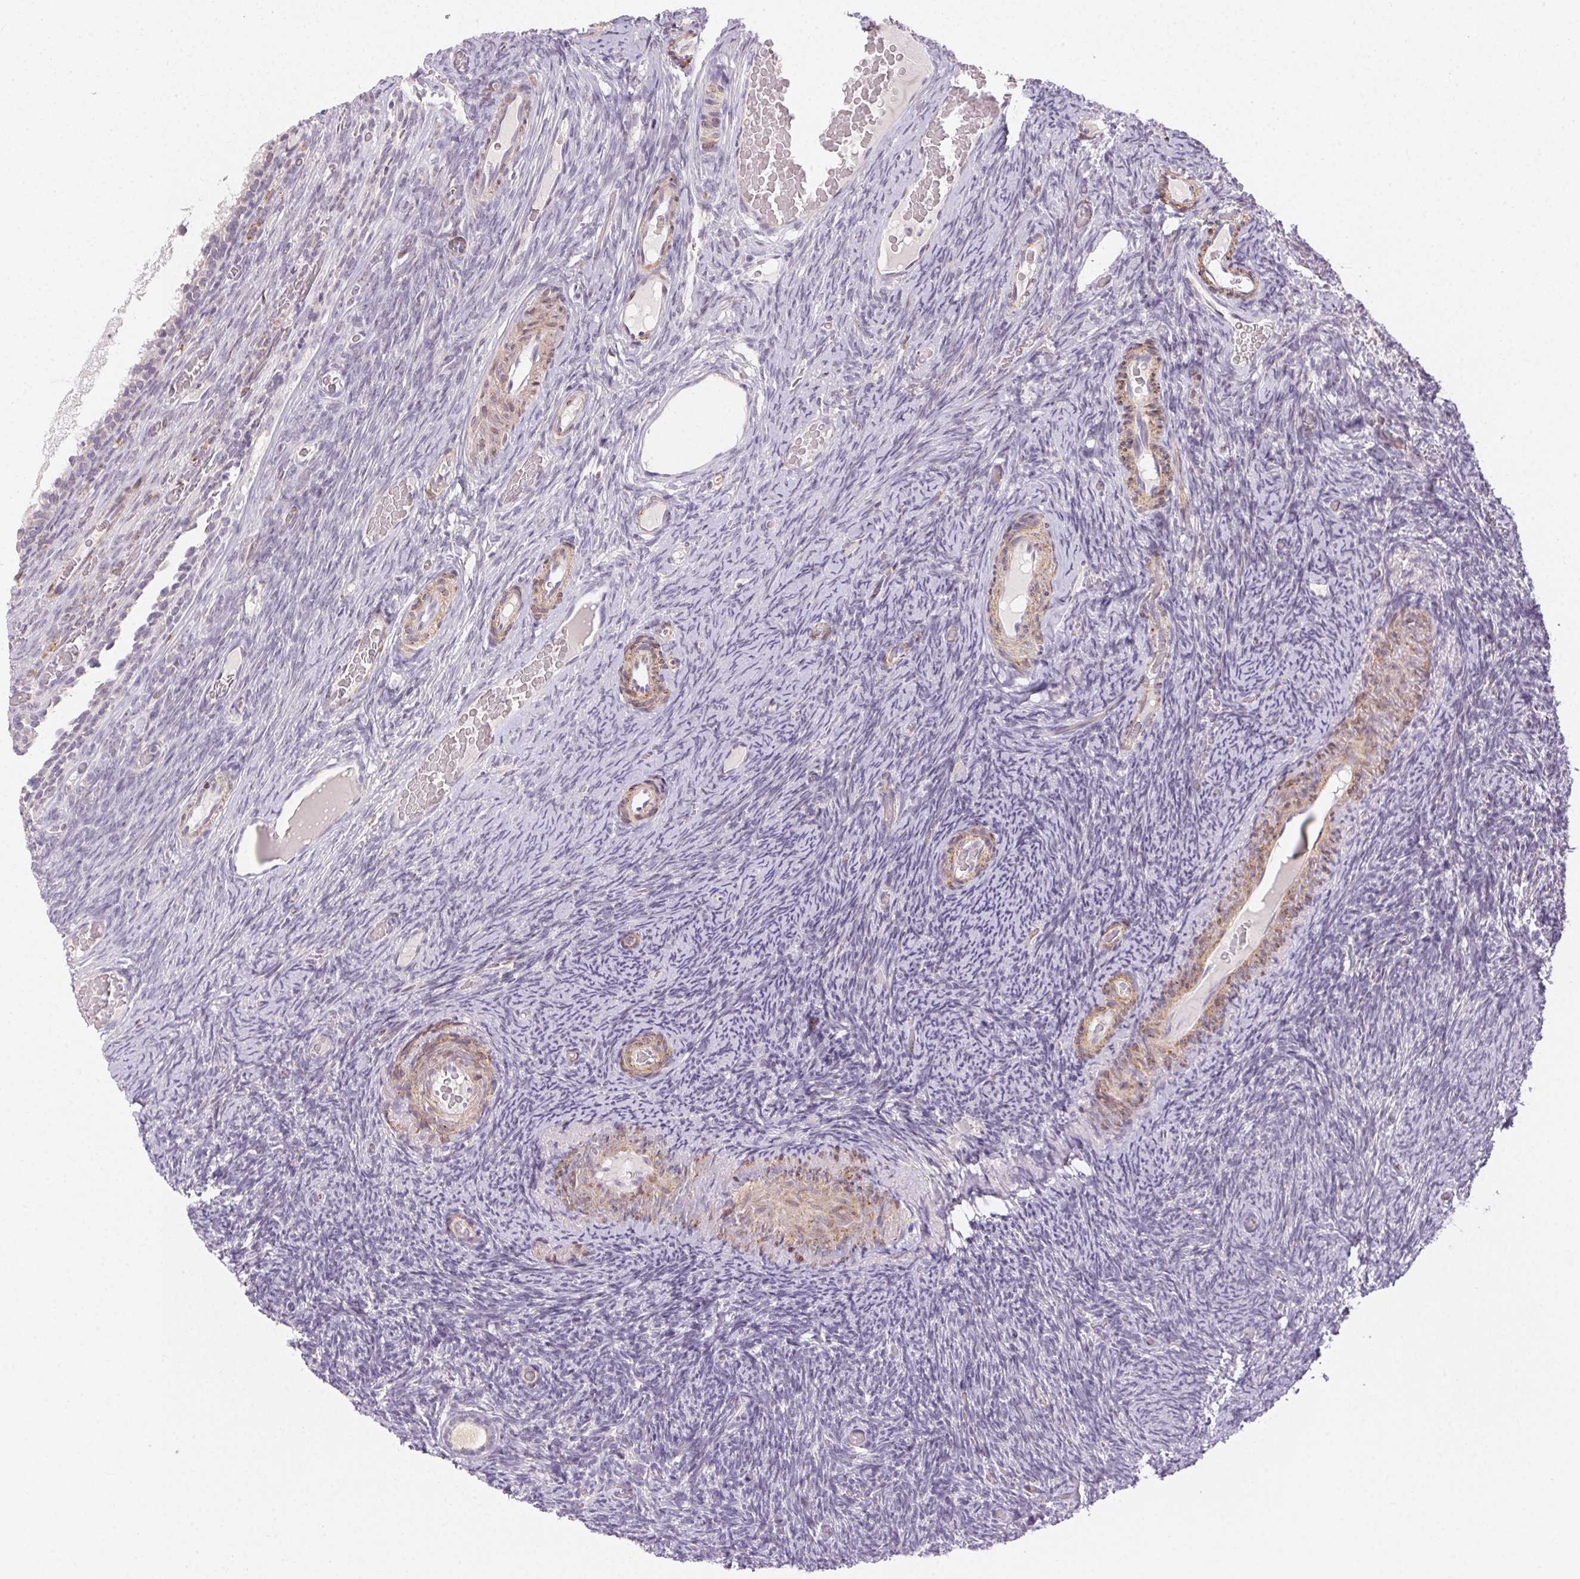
{"staining": {"intensity": "negative", "quantity": "none", "location": "none"}, "tissue": "ovary", "cell_type": "Follicle cells", "image_type": "normal", "snomed": [{"axis": "morphology", "description": "Normal tissue, NOS"}, {"axis": "topography", "description": "Ovary"}], "caption": "This is an IHC histopathology image of normal human ovary. There is no expression in follicle cells.", "gene": "RPGRIP1", "patient": {"sex": "female", "age": 34}}